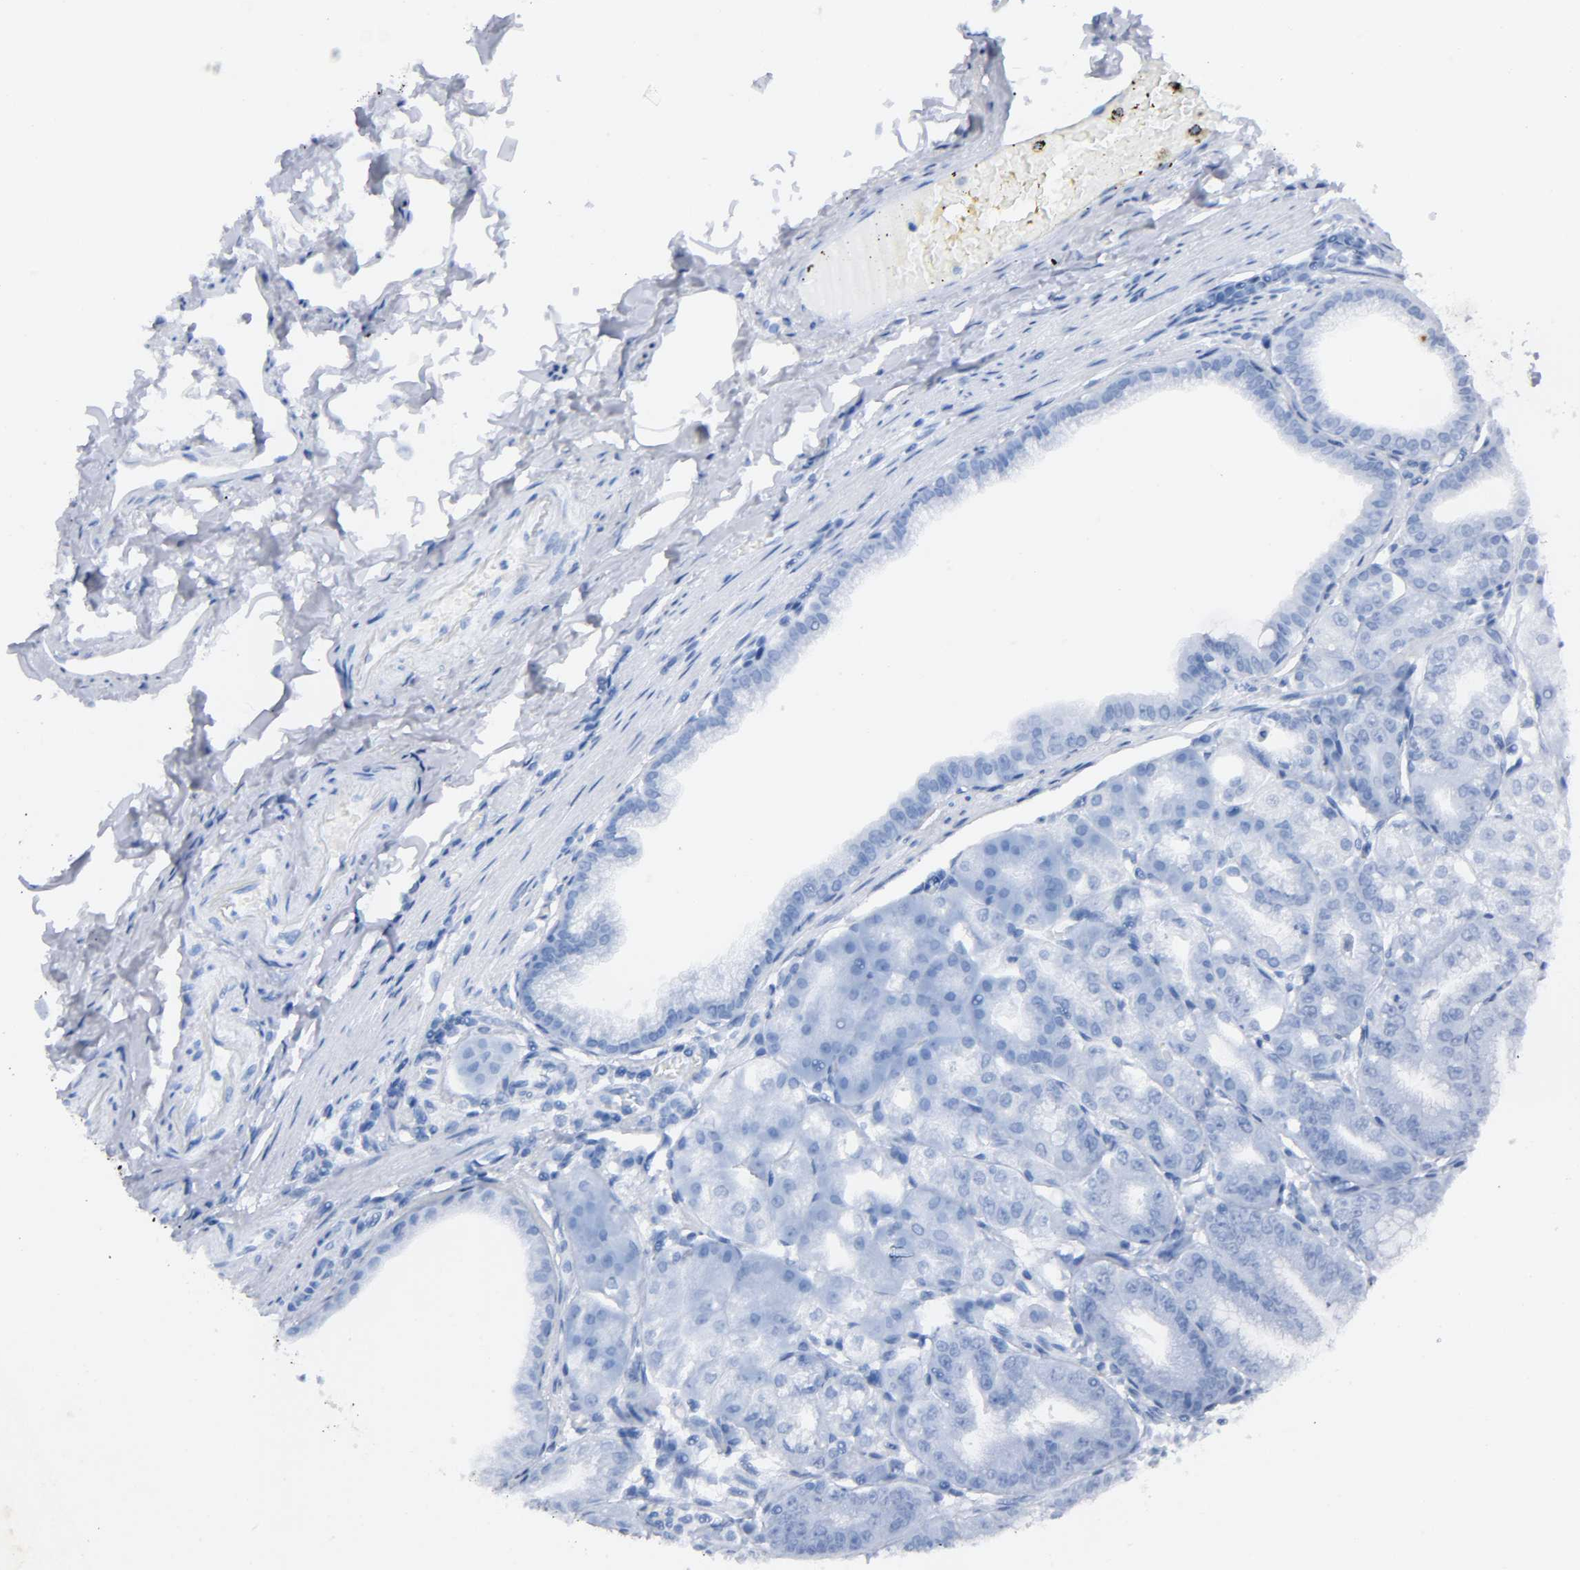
{"staining": {"intensity": "weak", "quantity": "25%-75%", "location": "cytoplasmic/membranous"}, "tissue": "stomach", "cell_type": "Glandular cells", "image_type": "normal", "snomed": [{"axis": "morphology", "description": "Normal tissue, NOS"}, {"axis": "topography", "description": "Stomach, lower"}], "caption": "A brown stain highlights weak cytoplasmic/membranous expression of a protein in glandular cells of unremarkable human stomach. (Stains: DAB in brown, nuclei in blue, Microscopy: brightfield microscopy at high magnification).", "gene": "MAPK8", "patient": {"sex": "male", "age": 71}}